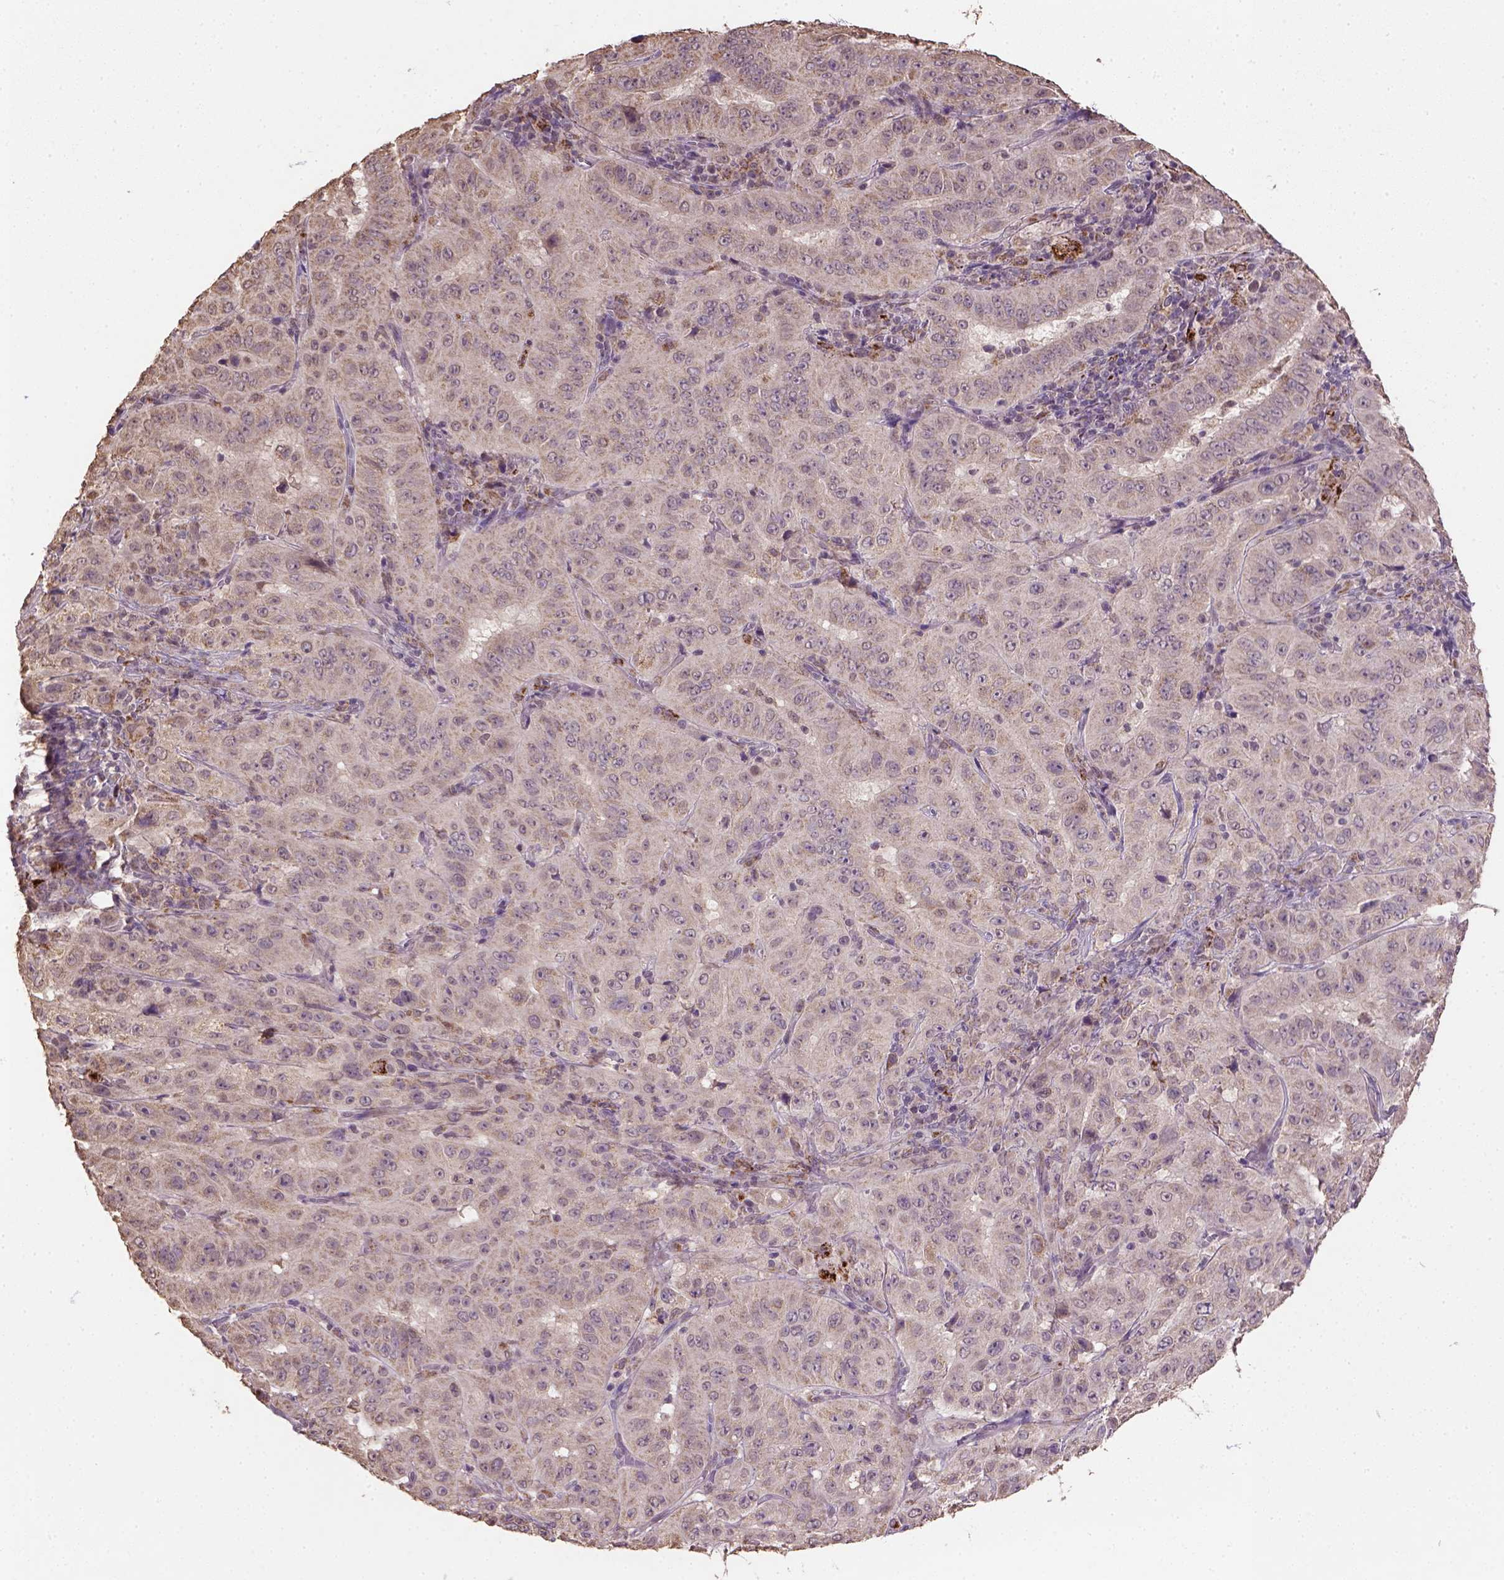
{"staining": {"intensity": "weak", "quantity": ">75%", "location": "cytoplasmic/membranous"}, "tissue": "pancreatic cancer", "cell_type": "Tumor cells", "image_type": "cancer", "snomed": [{"axis": "morphology", "description": "Adenocarcinoma, NOS"}, {"axis": "topography", "description": "Pancreas"}], "caption": "Human adenocarcinoma (pancreatic) stained with a brown dye reveals weak cytoplasmic/membranous positive staining in about >75% of tumor cells.", "gene": "NUDT10", "patient": {"sex": "male", "age": 63}}